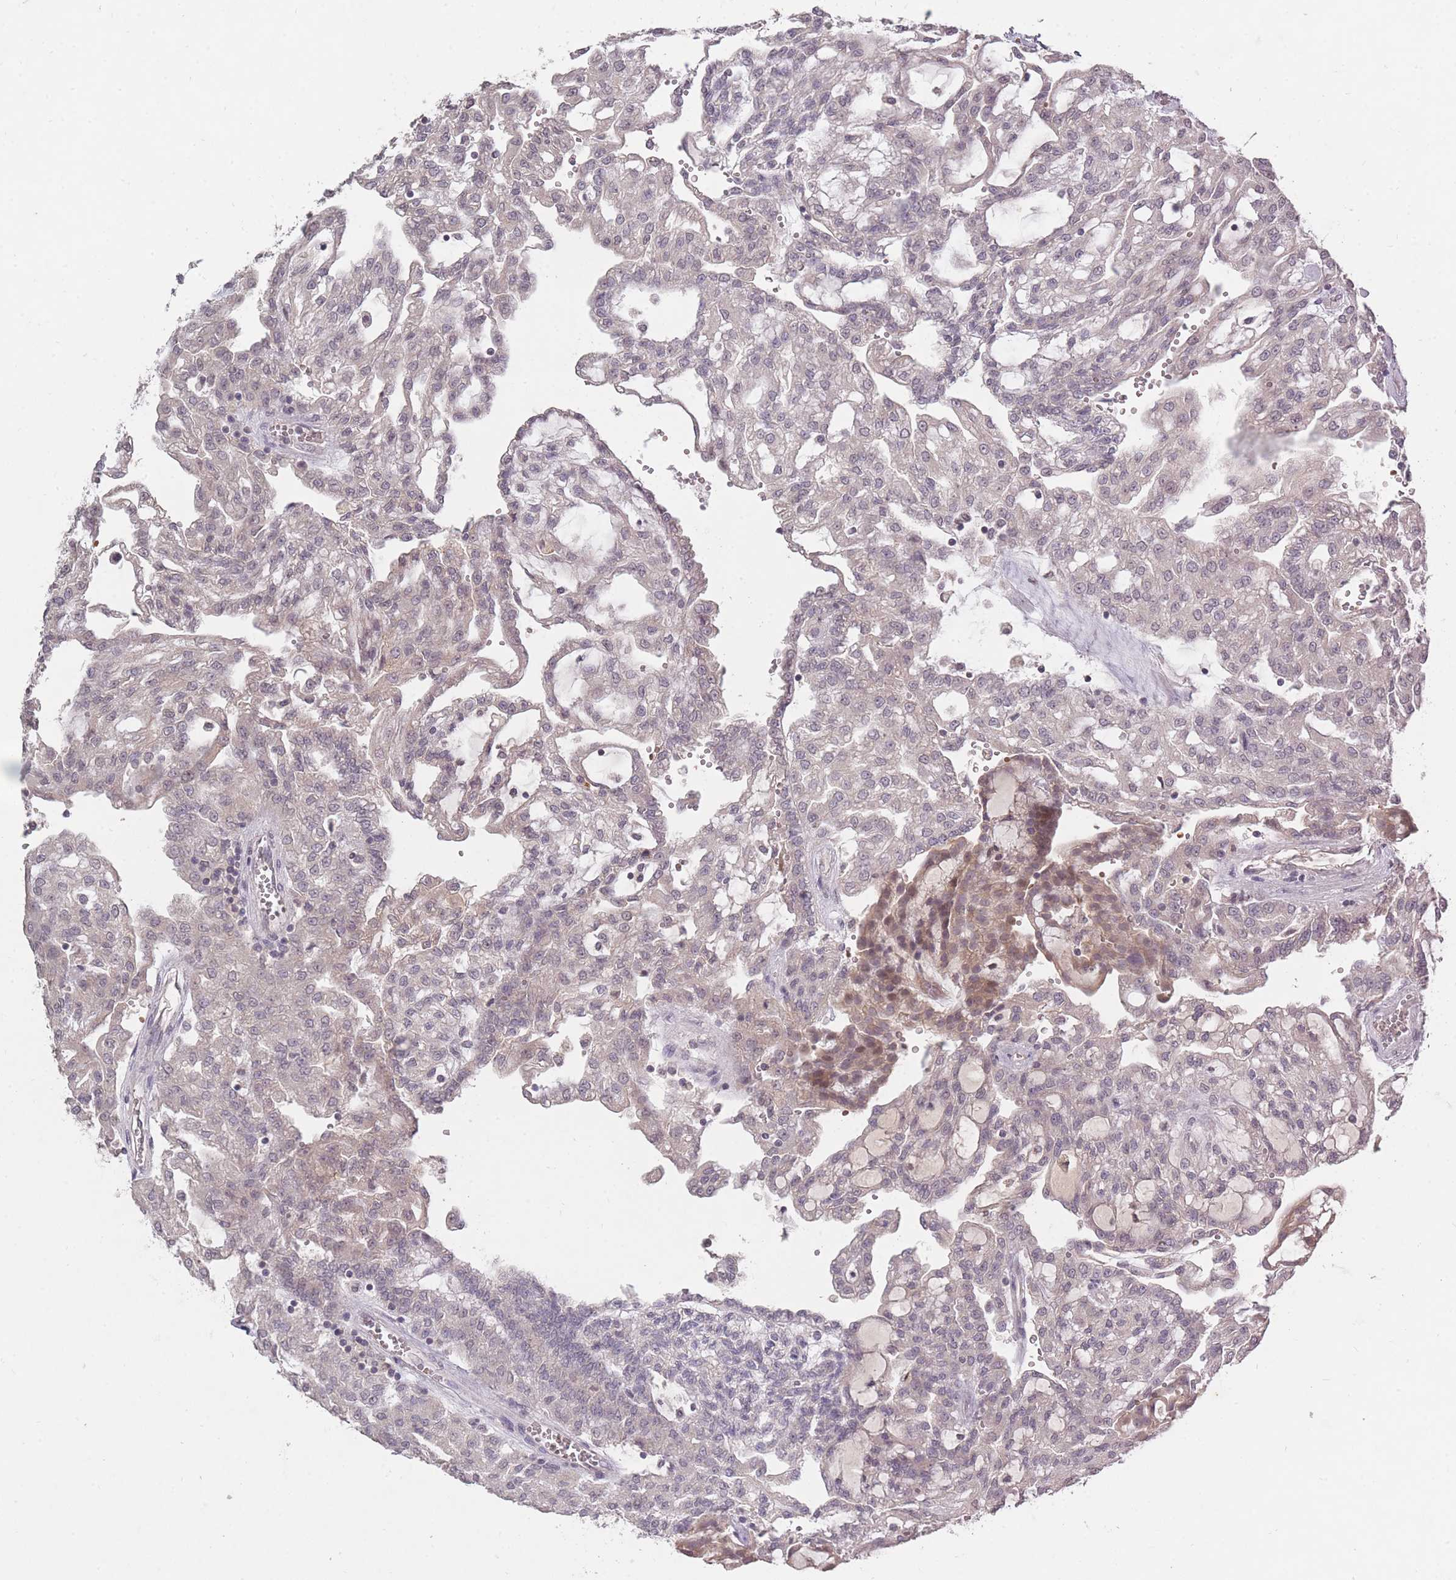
{"staining": {"intensity": "negative", "quantity": "none", "location": "none"}, "tissue": "renal cancer", "cell_type": "Tumor cells", "image_type": "cancer", "snomed": [{"axis": "morphology", "description": "Adenocarcinoma, NOS"}, {"axis": "topography", "description": "Kidney"}], "caption": "IHC of human adenocarcinoma (renal) shows no staining in tumor cells.", "gene": "ADCYAP1R1", "patient": {"sex": "male", "age": 63}}